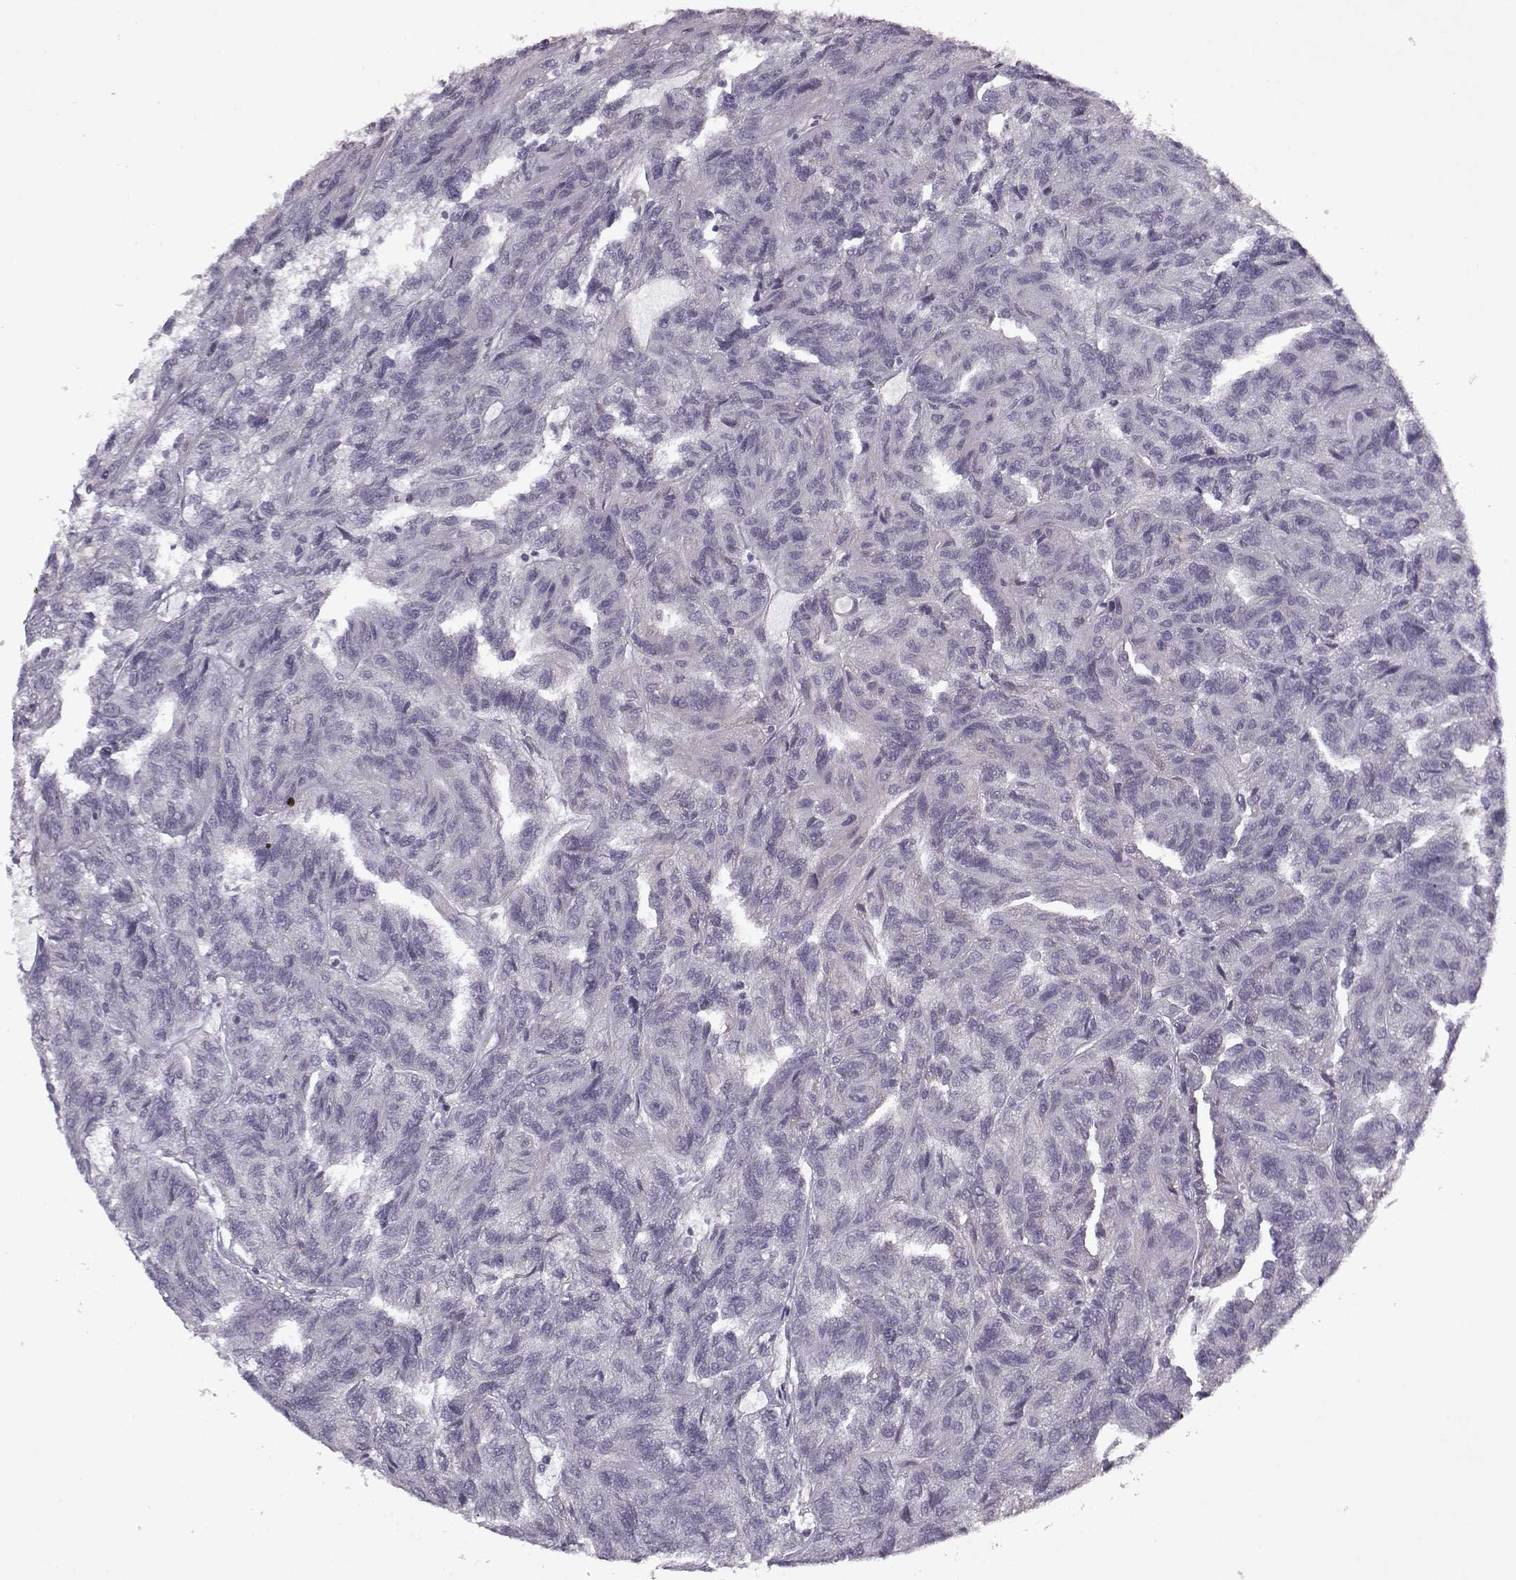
{"staining": {"intensity": "negative", "quantity": "none", "location": "none"}, "tissue": "renal cancer", "cell_type": "Tumor cells", "image_type": "cancer", "snomed": [{"axis": "morphology", "description": "Adenocarcinoma, NOS"}, {"axis": "topography", "description": "Kidney"}], "caption": "Micrograph shows no protein expression in tumor cells of renal cancer (adenocarcinoma) tissue.", "gene": "KRT9", "patient": {"sex": "male", "age": 79}}